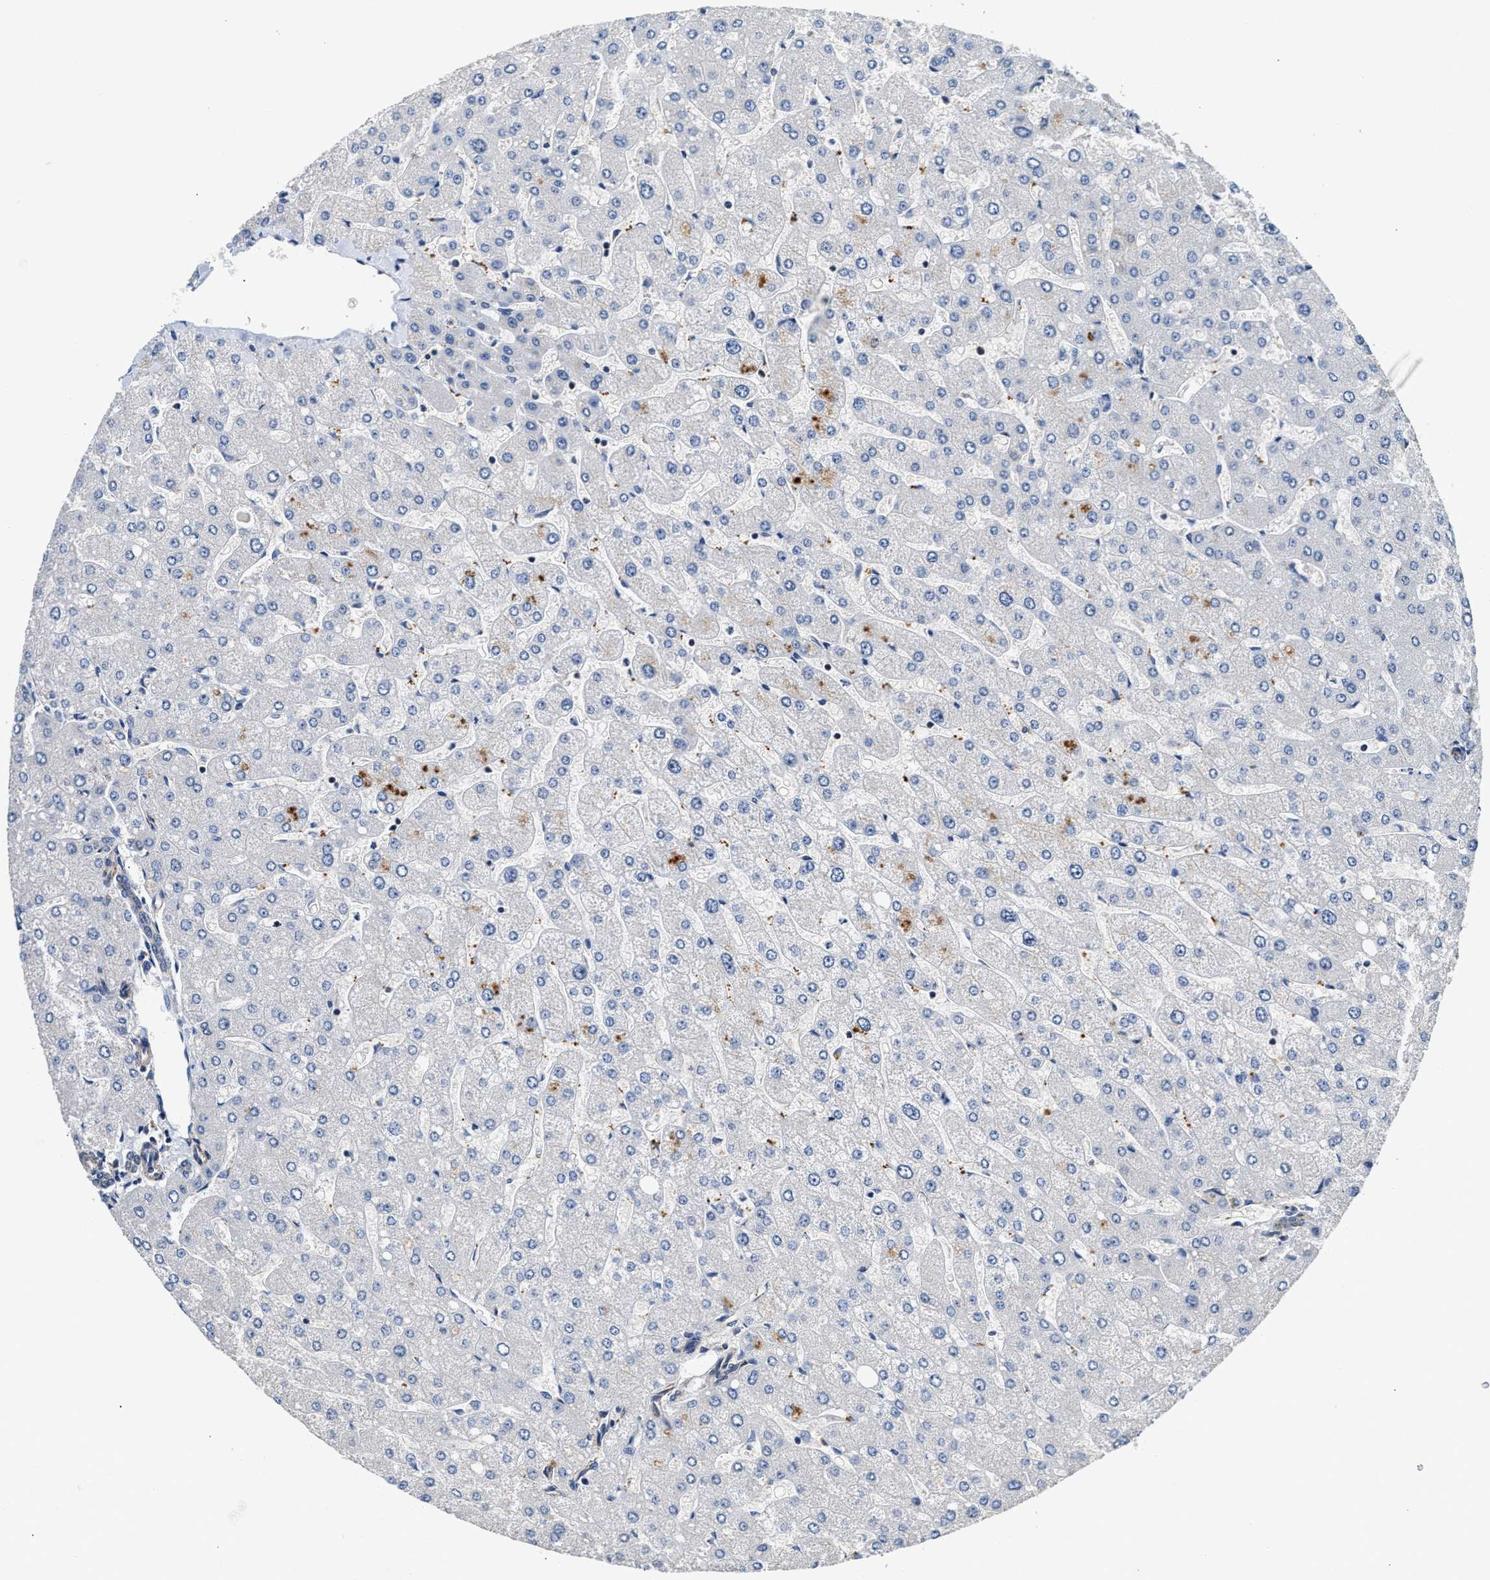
{"staining": {"intensity": "negative", "quantity": "none", "location": "none"}, "tissue": "liver", "cell_type": "Cholangiocytes", "image_type": "normal", "snomed": [{"axis": "morphology", "description": "Normal tissue, NOS"}, {"axis": "topography", "description": "Liver"}], "caption": "Immunohistochemistry (IHC) photomicrograph of unremarkable liver: human liver stained with DAB (3,3'-diaminobenzidine) demonstrates no significant protein positivity in cholangiocytes. (DAB IHC with hematoxylin counter stain).", "gene": "TEX2", "patient": {"sex": "male", "age": 55}}